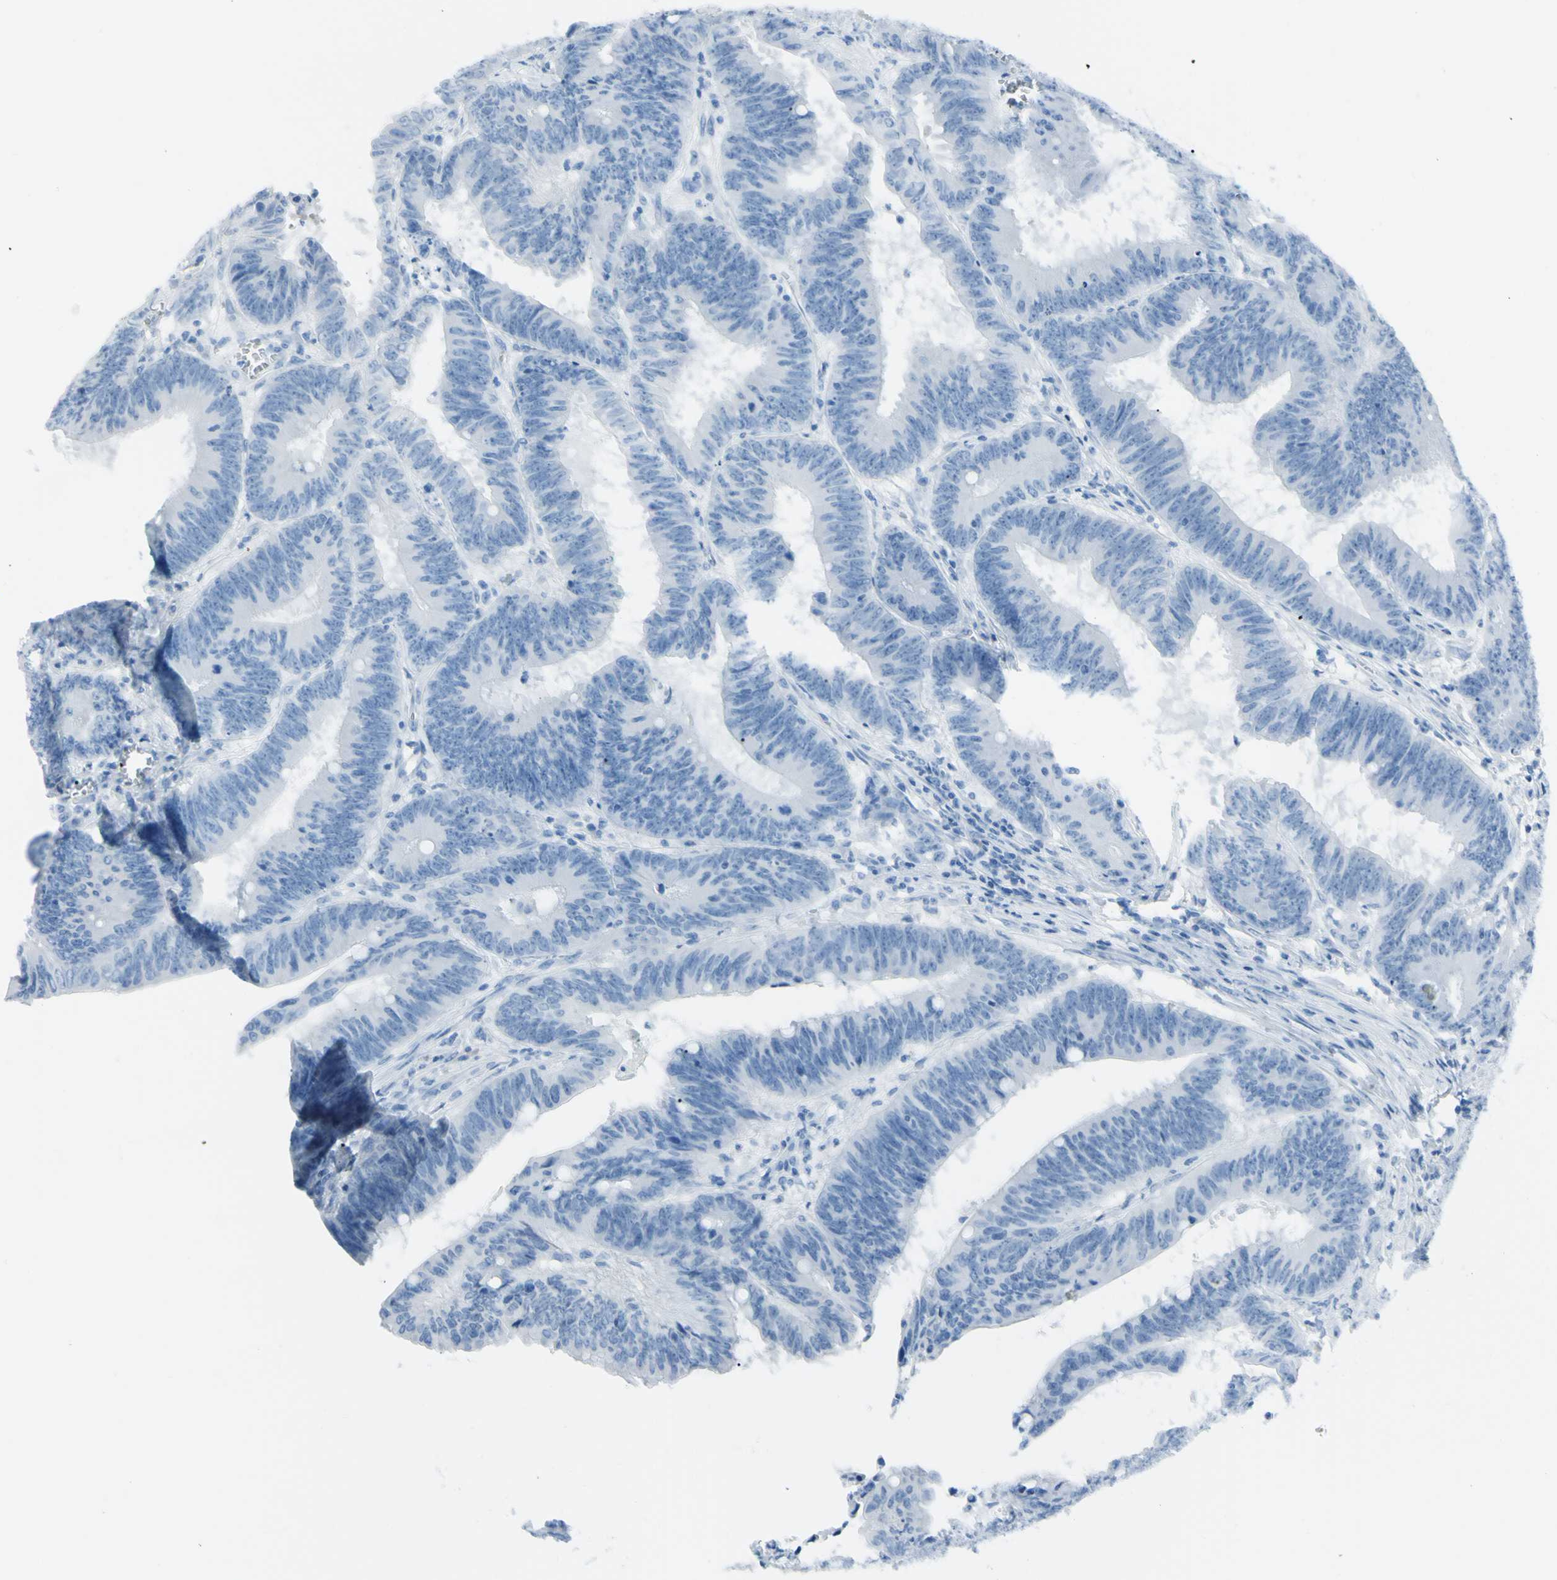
{"staining": {"intensity": "negative", "quantity": "none", "location": "none"}, "tissue": "colorectal cancer", "cell_type": "Tumor cells", "image_type": "cancer", "snomed": [{"axis": "morphology", "description": "Adenocarcinoma, NOS"}, {"axis": "topography", "description": "Colon"}], "caption": "Immunohistochemistry (IHC) photomicrograph of neoplastic tissue: human colorectal cancer stained with DAB (3,3'-diaminobenzidine) exhibits no significant protein staining in tumor cells. The staining was performed using DAB to visualize the protein expression in brown, while the nuclei were stained in blue with hematoxylin (Magnification: 20x).", "gene": "TFPI2", "patient": {"sex": "male", "age": 45}}